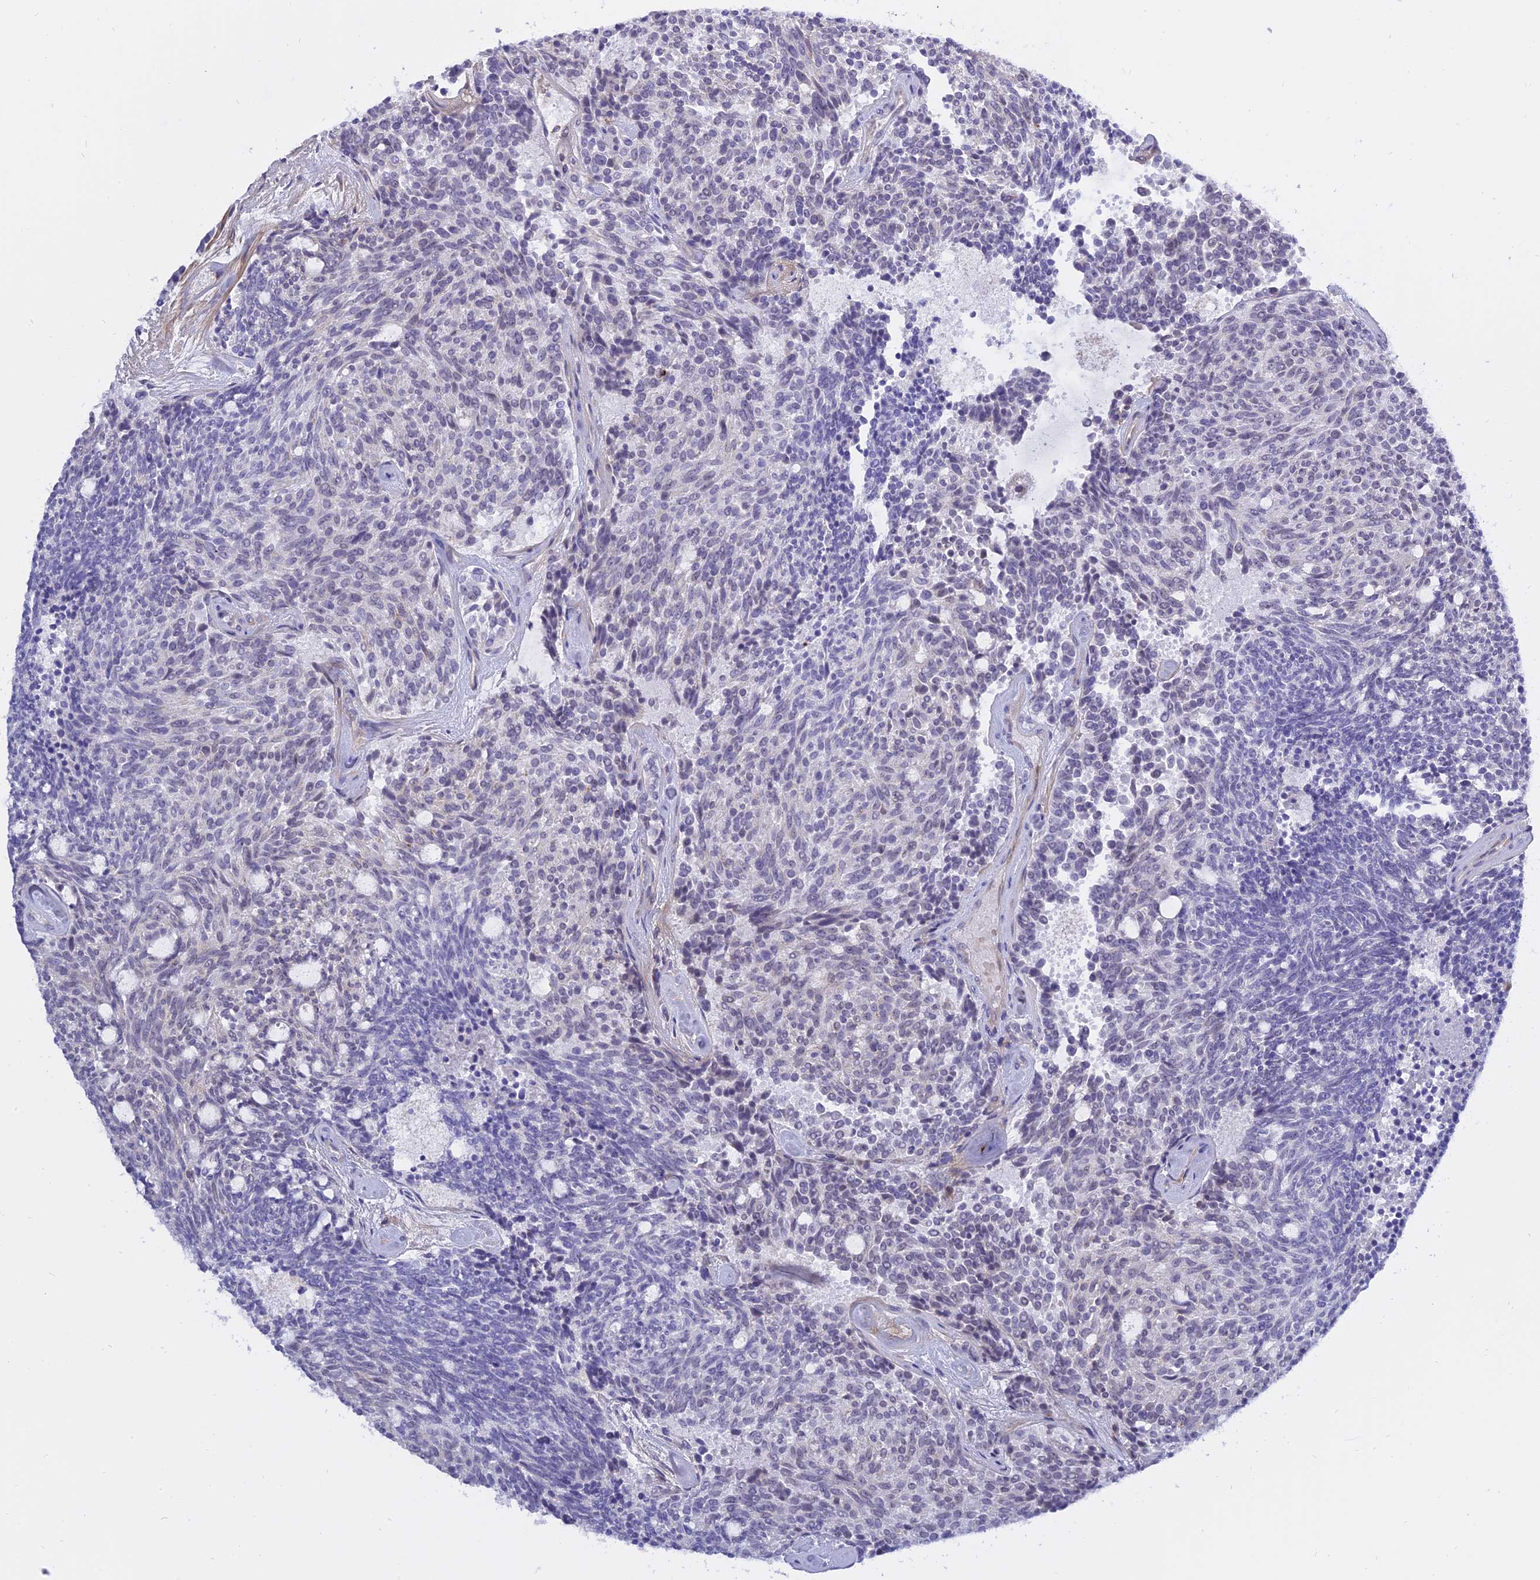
{"staining": {"intensity": "negative", "quantity": "none", "location": "none"}, "tissue": "carcinoid", "cell_type": "Tumor cells", "image_type": "cancer", "snomed": [{"axis": "morphology", "description": "Carcinoid, malignant, NOS"}, {"axis": "topography", "description": "Pancreas"}], "caption": "Immunohistochemistry (IHC) micrograph of carcinoid stained for a protein (brown), which shows no expression in tumor cells. The staining was performed using DAB to visualize the protein expression in brown, while the nuclei were stained in blue with hematoxylin (Magnification: 20x).", "gene": "MBD3L1", "patient": {"sex": "female", "age": 54}}